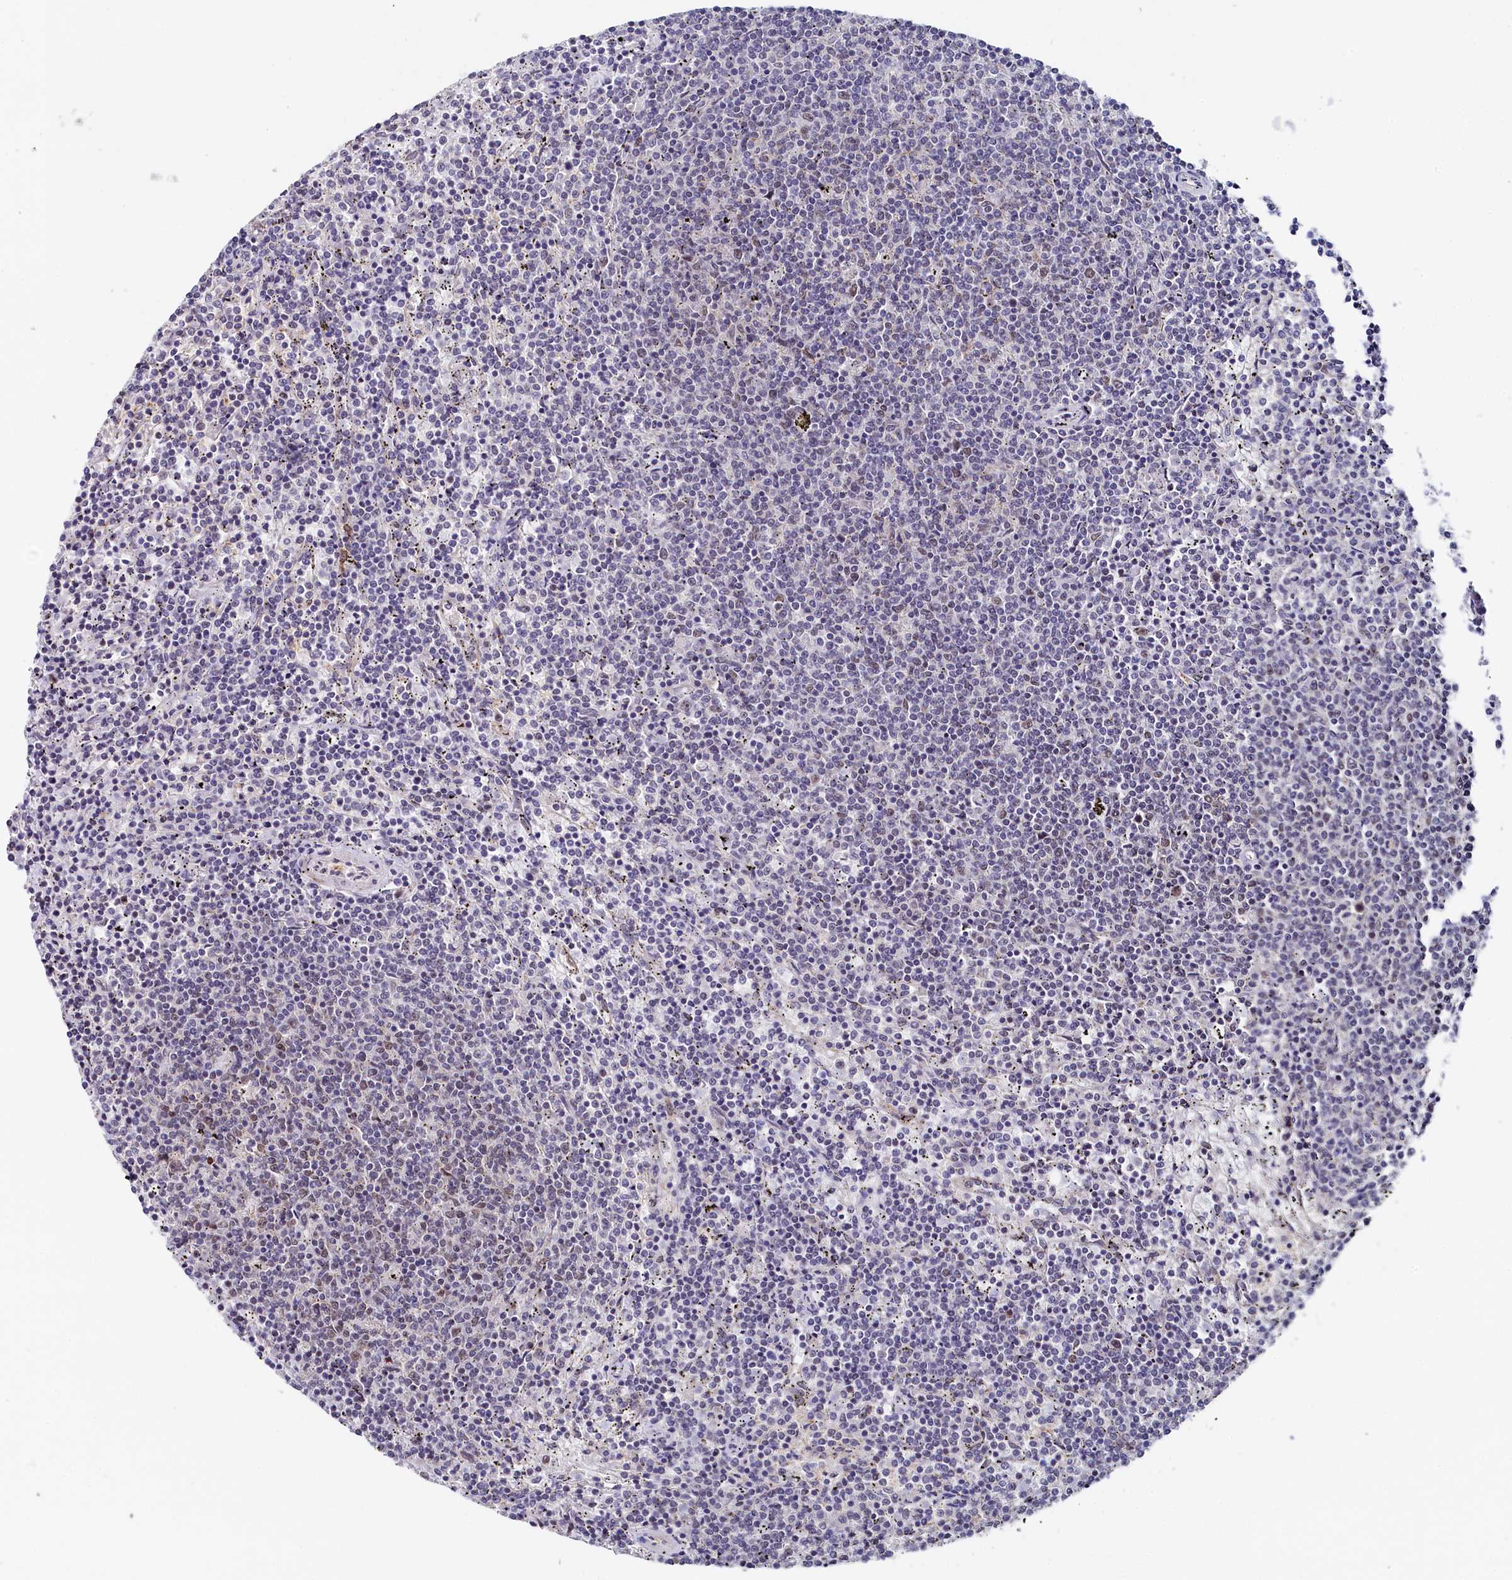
{"staining": {"intensity": "negative", "quantity": "none", "location": "none"}, "tissue": "lymphoma", "cell_type": "Tumor cells", "image_type": "cancer", "snomed": [{"axis": "morphology", "description": "Malignant lymphoma, non-Hodgkin's type, Low grade"}, {"axis": "topography", "description": "Spleen"}], "caption": "Immunohistochemical staining of malignant lymphoma, non-Hodgkin's type (low-grade) demonstrates no significant expression in tumor cells. (DAB (3,3'-diaminobenzidine) IHC with hematoxylin counter stain).", "gene": "TIGD4", "patient": {"sex": "female", "age": 50}}